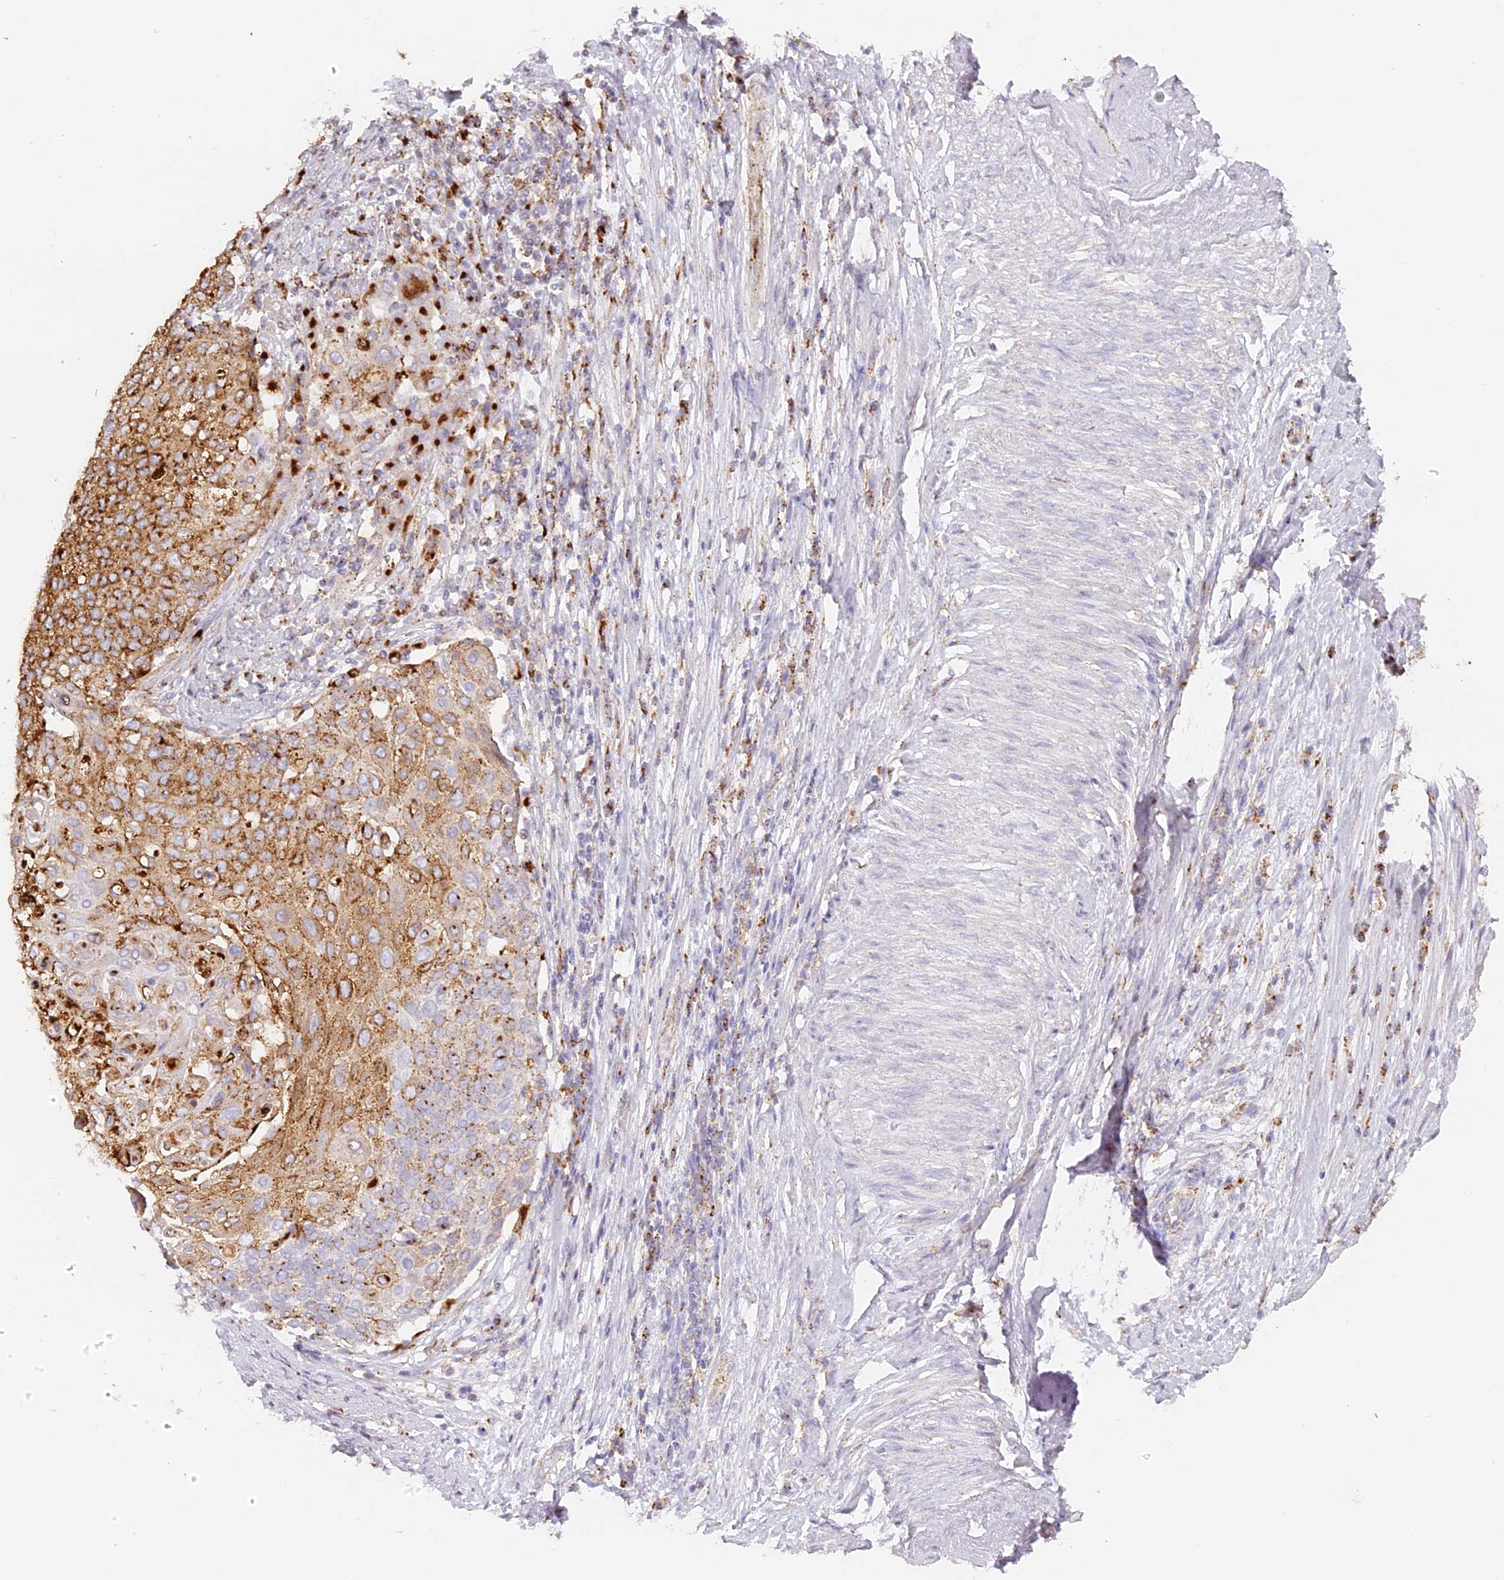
{"staining": {"intensity": "moderate", "quantity": ">75%", "location": "cytoplasmic/membranous"}, "tissue": "cervical cancer", "cell_type": "Tumor cells", "image_type": "cancer", "snomed": [{"axis": "morphology", "description": "Squamous cell carcinoma, NOS"}, {"axis": "topography", "description": "Cervix"}], "caption": "High-magnification brightfield microscopy of cervical cancer (squamous cell carcinoma) stained with DAB (brown) and counterstained with hematoxylin (blue). tumor cells exhibit moderate cytoplasmic/membranous expression is identified in approximately>75% of cells.", "gene": "LAMP2", "patient": {"sex": "female", "age": 39}}